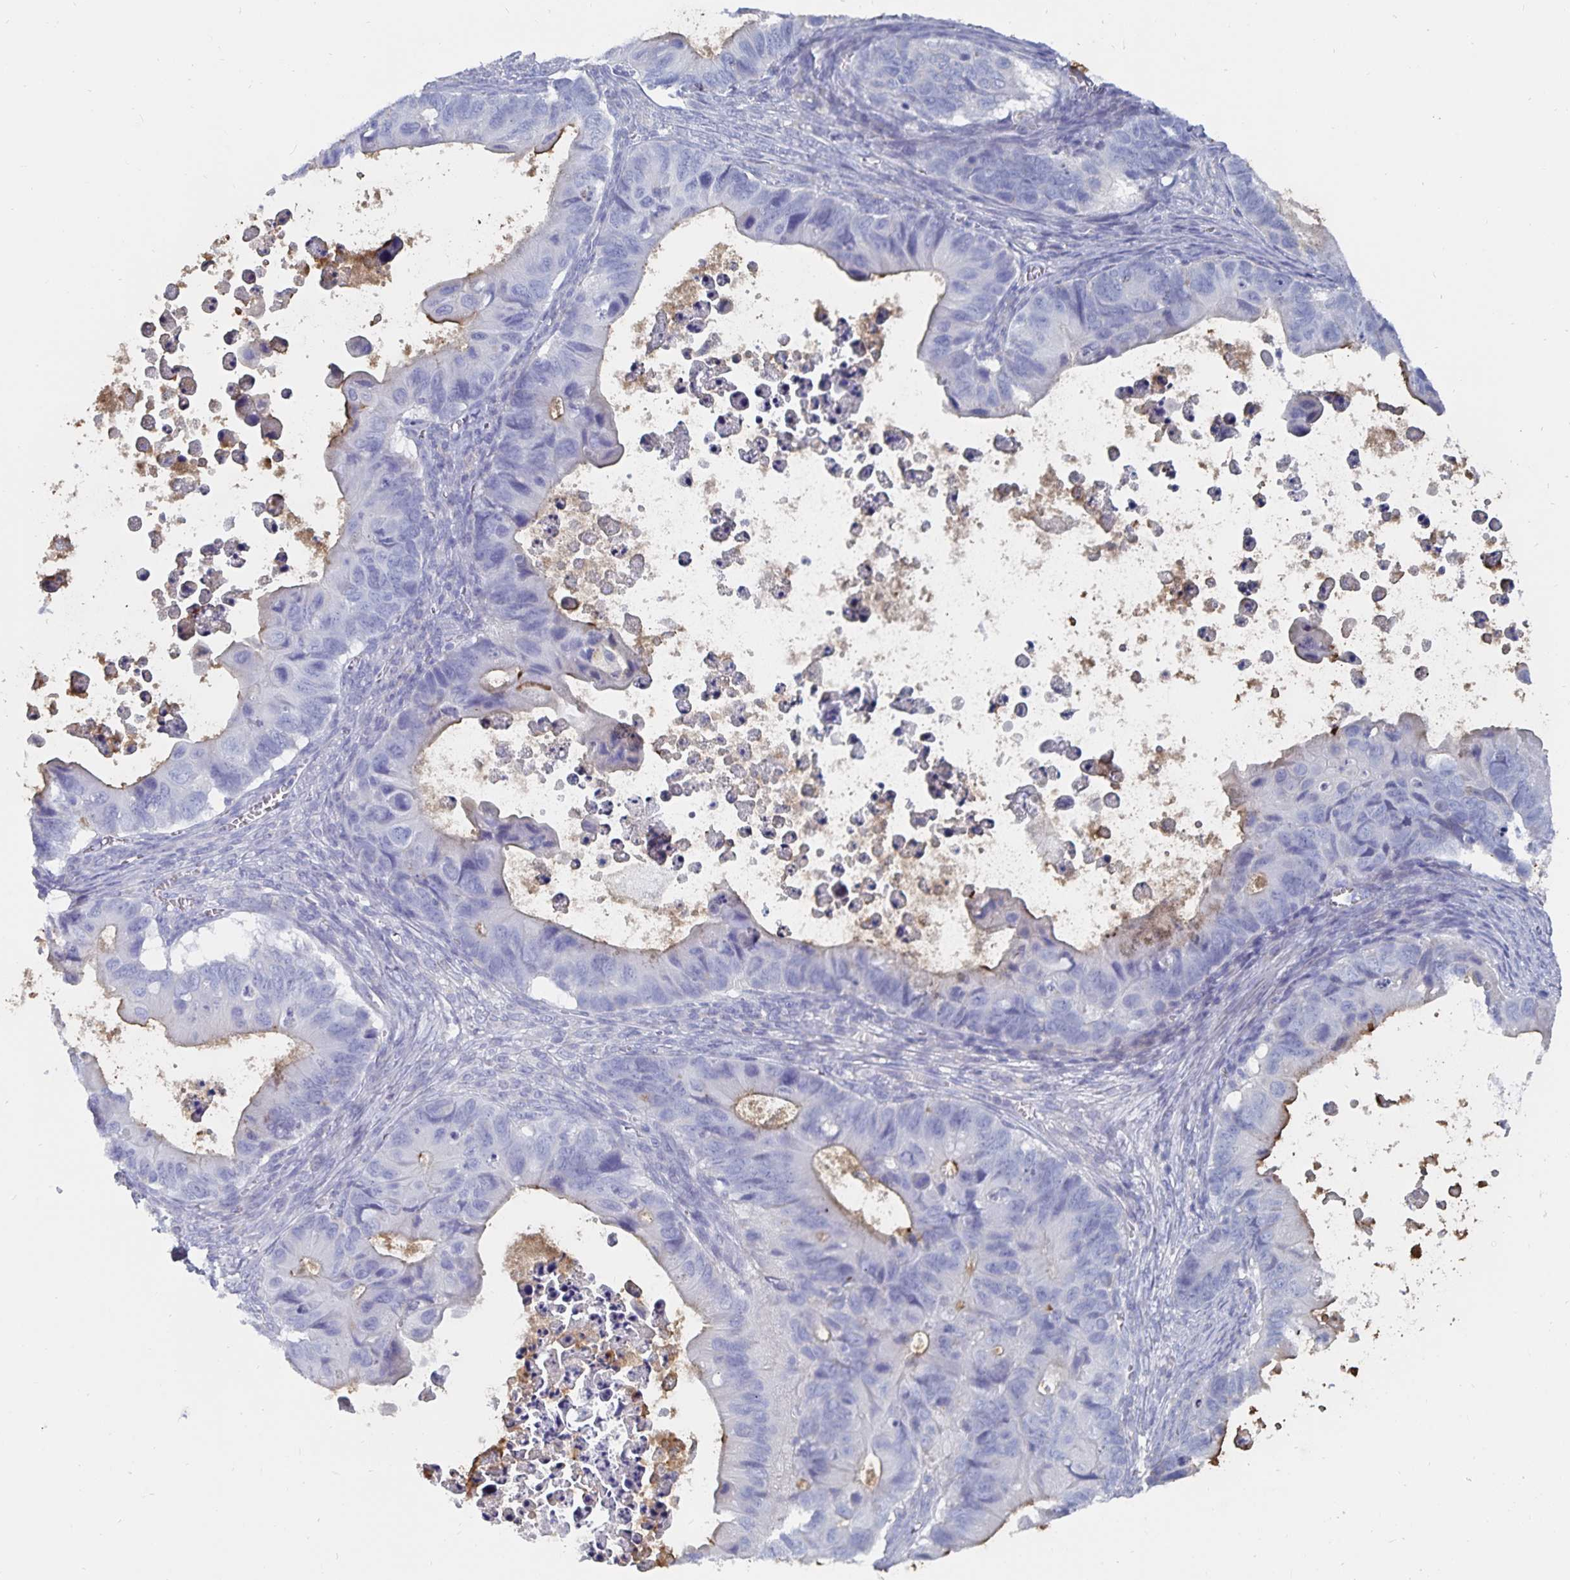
{"staining": {"intensity": "weak", "quantity": "<25%", "location": "cytoplasmic/membranous"}, "tissue": "ovarian cancer", "cell_type": "Tumor cells", "image_type": "cancer", "snomed": [{"axis": "morphology", "description": "Cystadenocarcinoma, mucinous, NOS"}, {"axis": "topography", "description": "Ovary"}], "caption": "Immunohistochemical staining of human ovarian cancer (mucinous cystadenocarcinoma) exhibits no significant staining in tumor cells.", "gene": "CFAP69", "patient": {"sex": "female", "age": 64}}